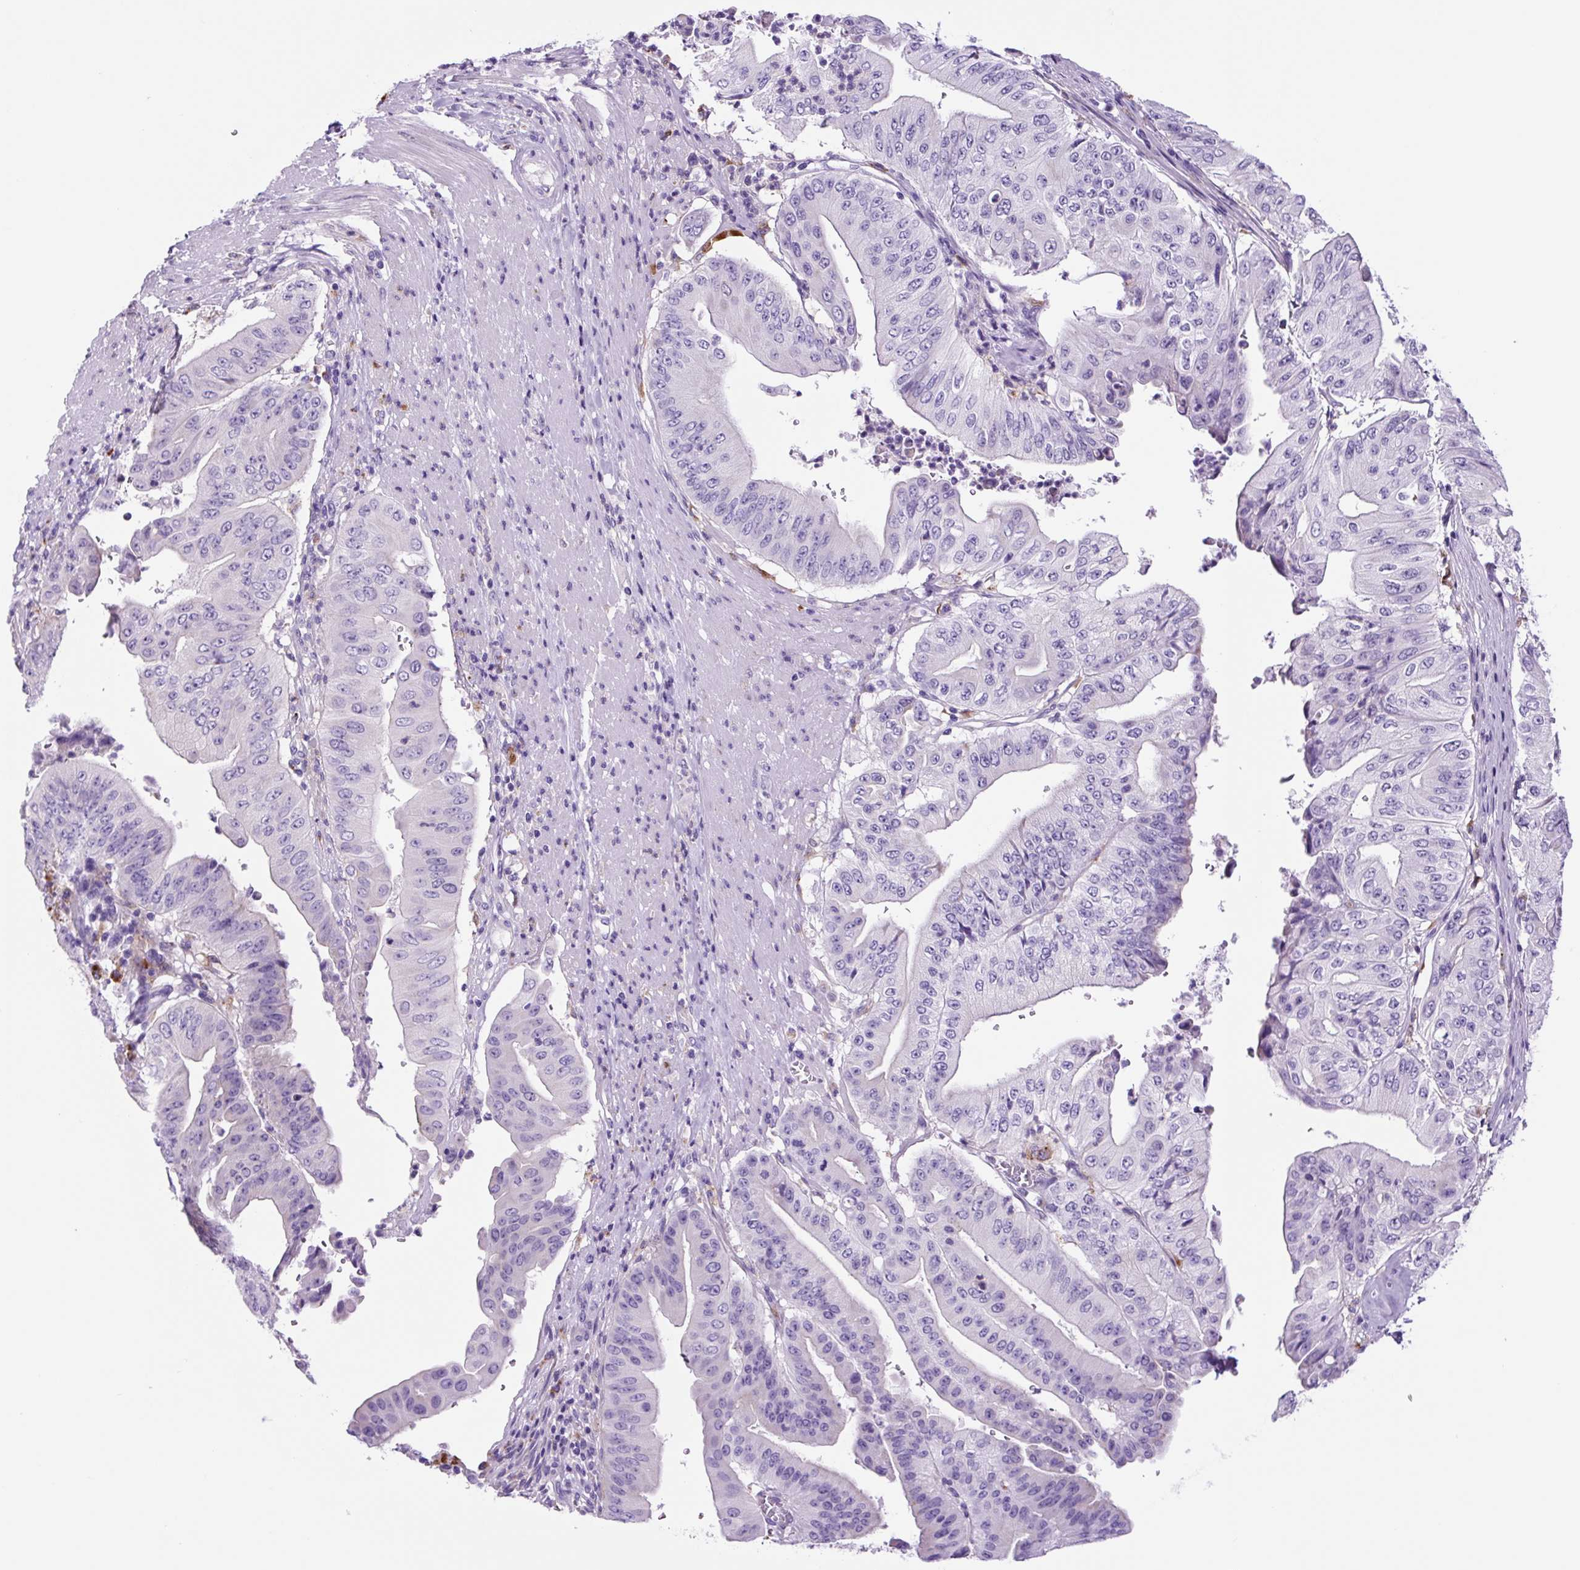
{"staining": {"intensity": "negative", "quantity": "none", "location": "none"}, "tissue": "pancreatic cancer", "cell_type": "Tumor cells", "image_type": "cancer", "snomed": [{"axis": "morphology", "description": "Adenocarcinoma, NOS"}, {"axis": "topography", "description": "Pancreas"}], "caption": "The image displays no significant expression in tumor cells of adenocarcinoma (pancreatic). (DAB immunohistochemistry visualized using brightfield microscopy, high magnification).", "gene": "LCN10", "patient": {"sex": "female", "age": 77}}